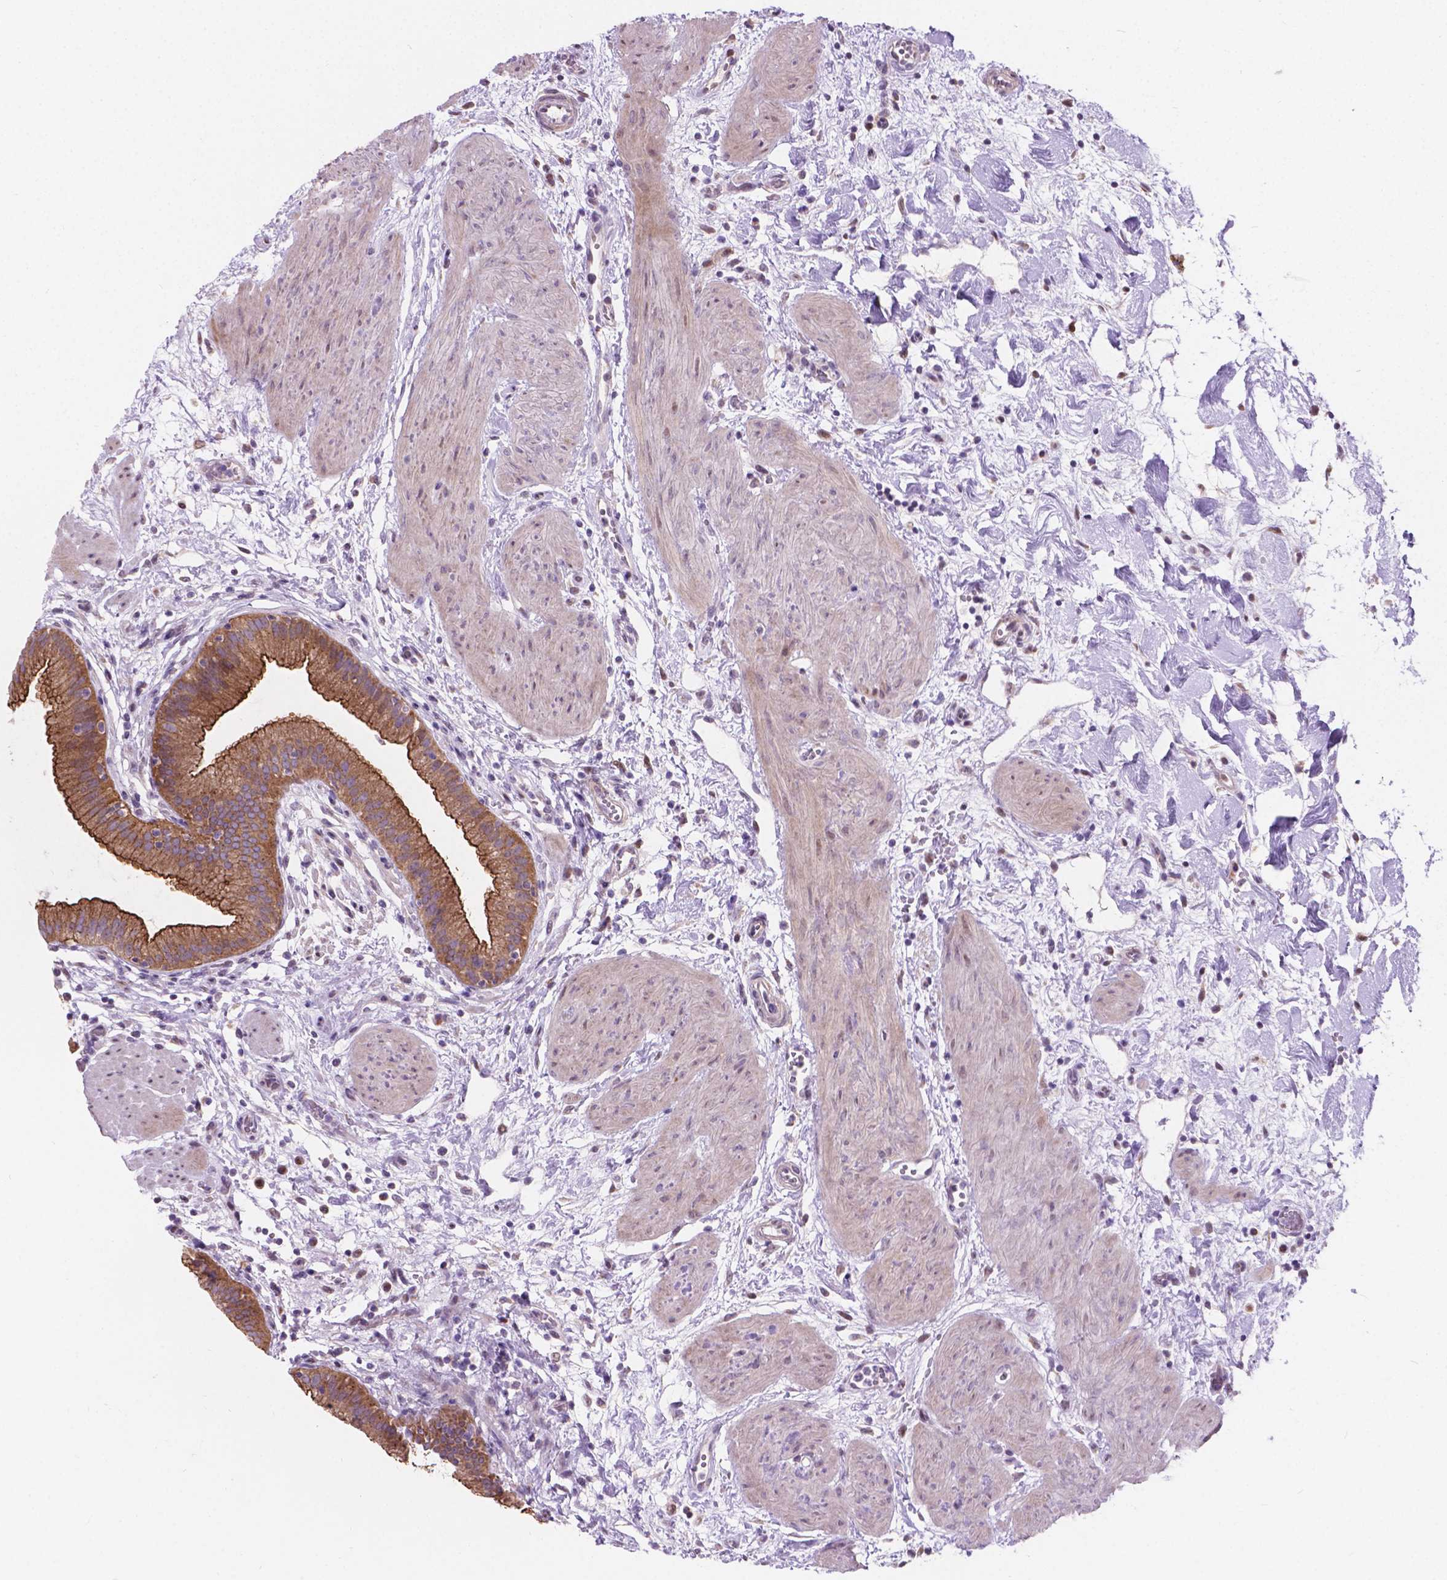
{"staining": {"intensity": "moderate", "quantity": ">75%", "location": "cytoplasmic/membranous"}, "tissue": "gallbladder", "cell_type": "Glandular cells", "image_type": "normal", "snomed": [{"axis": "morphology", "description": "Normal tissue, NOS"}, {"axis": "topography", "description": "Gallbladder"}], "caption": "This image exhibits IHC staining of benign human gallbladder, with medium moderate cytoplasmic/membranous staining in approximately >75% of glandular cells.", "gene": "MYH14", "patient": {"sex": "female", "age": 65}}